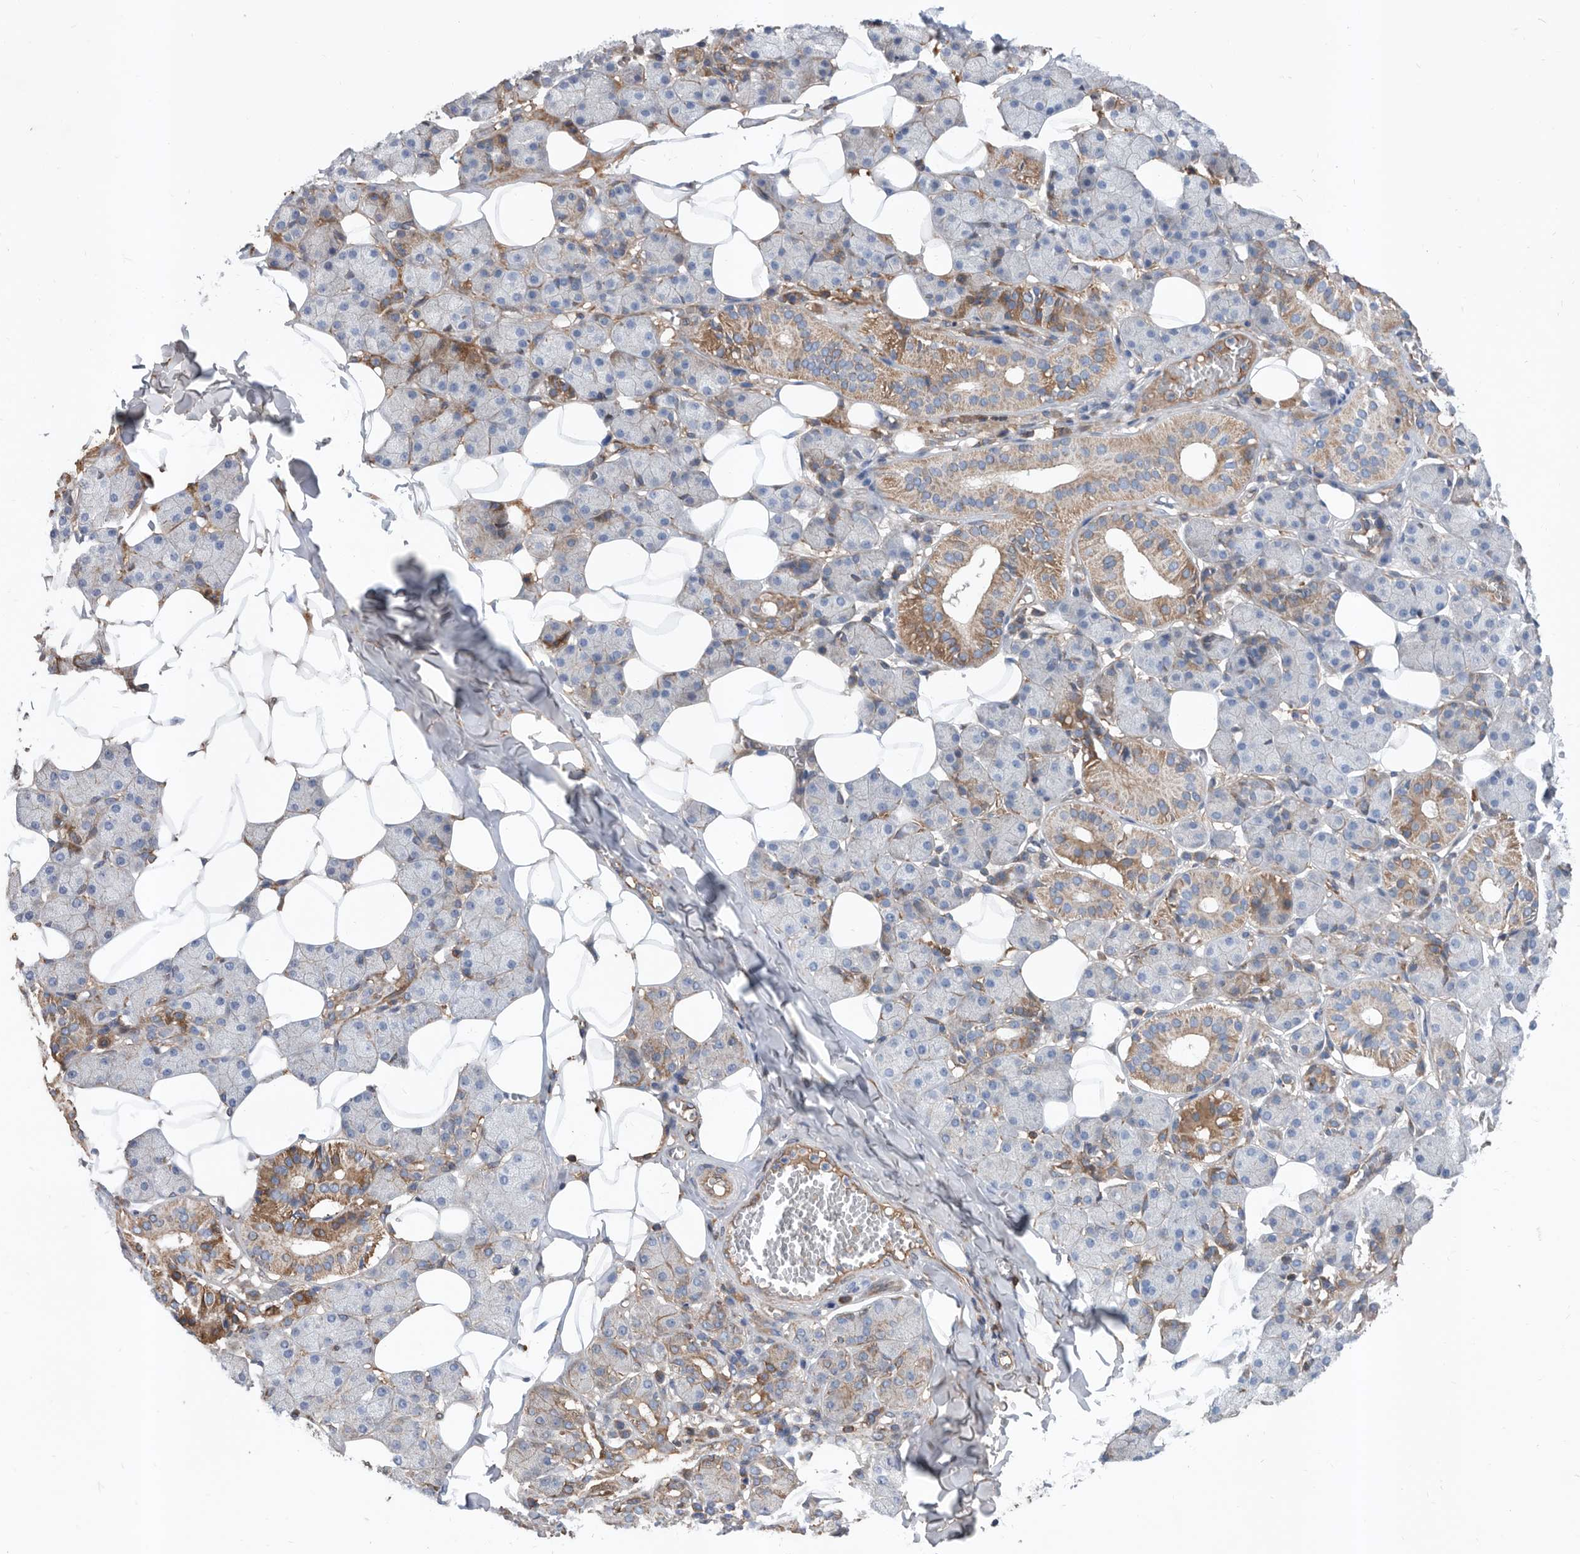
{"staining": {"intensity": "moderate", "quantity": "<25%", "location": "cytoplasmic/membranous"}, "tissue": "salivary gland", "cell_type": "Glandular cells", "image_type": "normal", "snomed": [{"axis": "morphology", "description": "Normal tissue, NOS"}, {"axis": "topography", "description": "Salivary gland"}], "caption": "This micrograph displays benign salivary gland stained with immunohistochemistry to label a protein in brown. The cytoplasmic/membranous of glandular cells show moderate positivity for the protein. Nuclei are counter-stained blue.", "gene": "ATP13A3", "patient": {"sex": "female", "age": 33}}